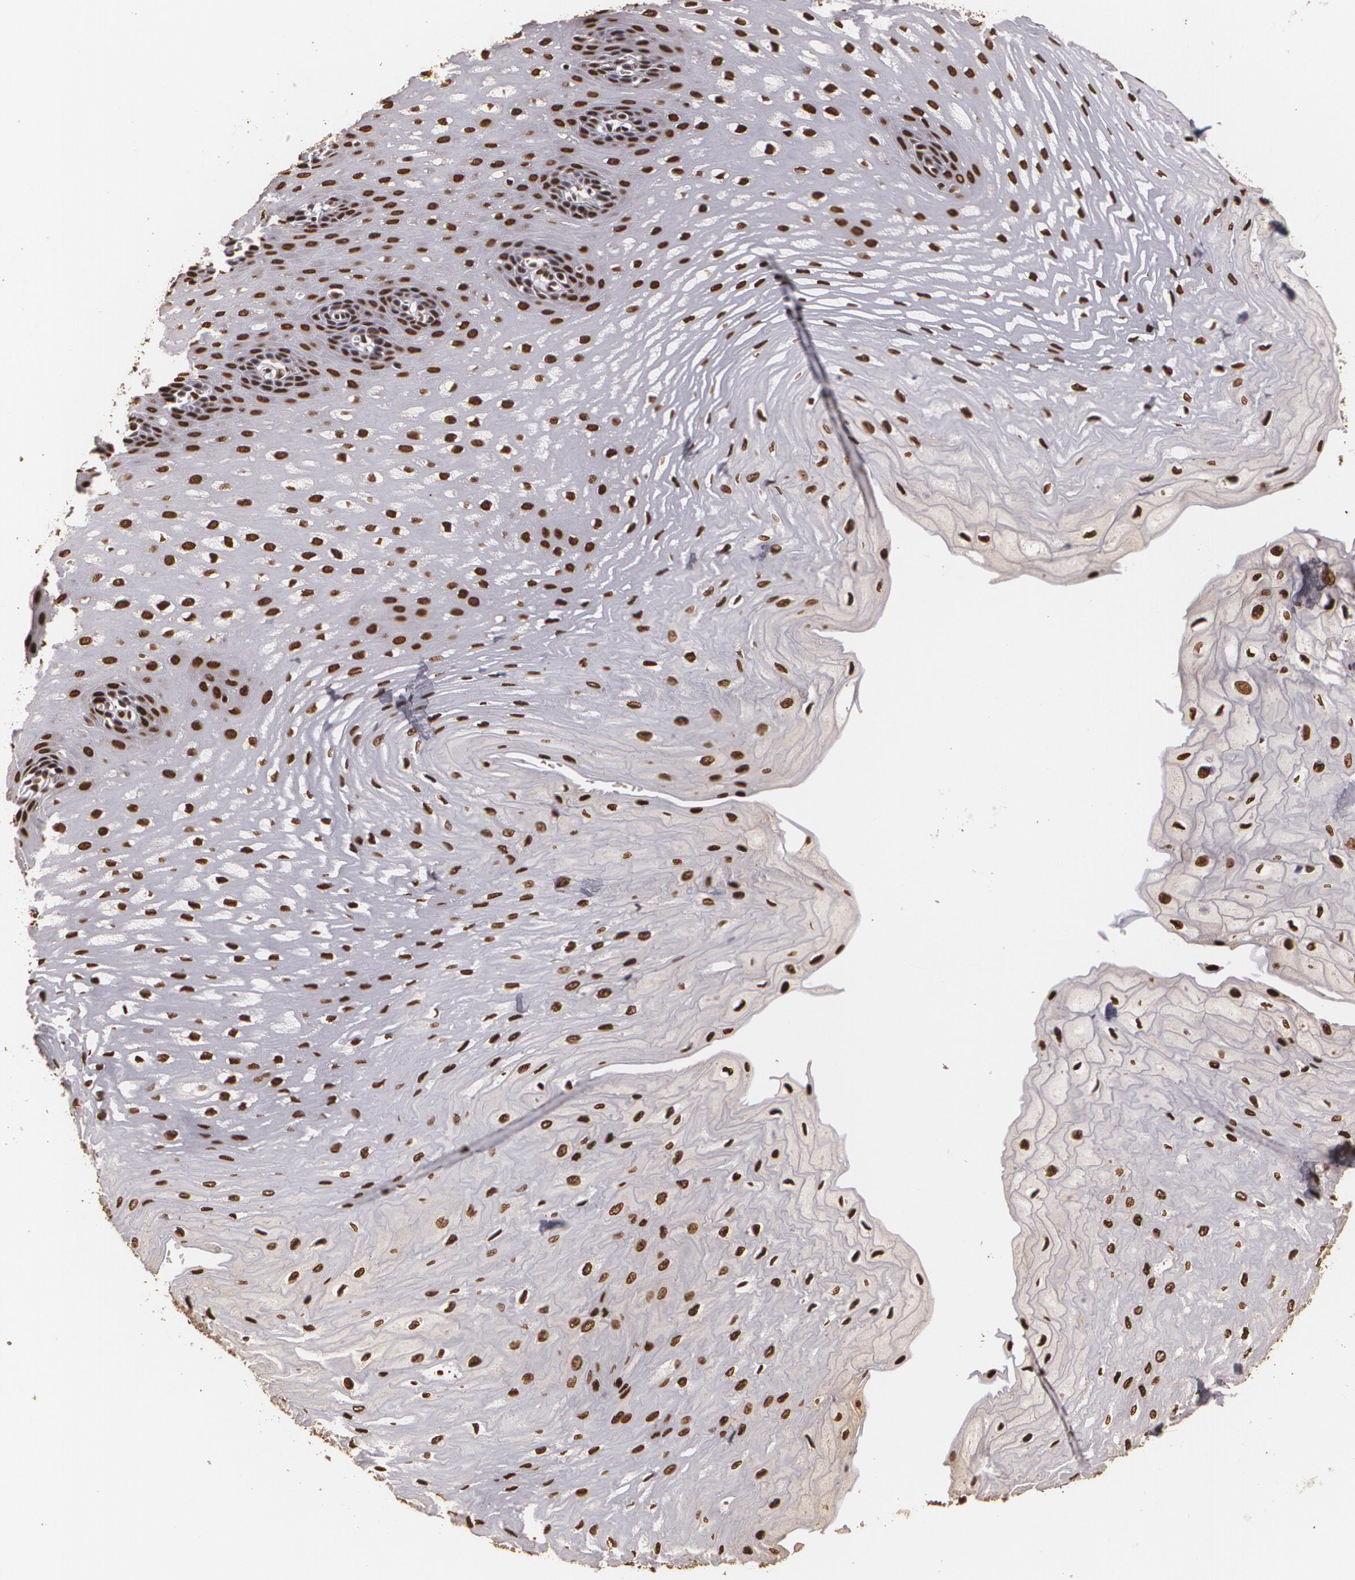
{"staining": {"intensity": "strong", "quantity": ">75%", "location": "nuclear"}, "tissue": "esophagus", "cell_type": "Squamous epithelial cells", "image_type": "normal", "snomed": [{"axis": "morphology", "description": "Normal tissue, NOS"}, {"axis": "topography", "description": "Esophagus"}], "caption": "Squamous epithelial cells display high levels of strong nuclear staining in approximately >75% of cells in unremarkable human esophagus. (brown staining indicates protein expression, while blue staining denotes nuclei).", "gene": "RCOR1", "patient": {"sex": "male", "age": 70}}